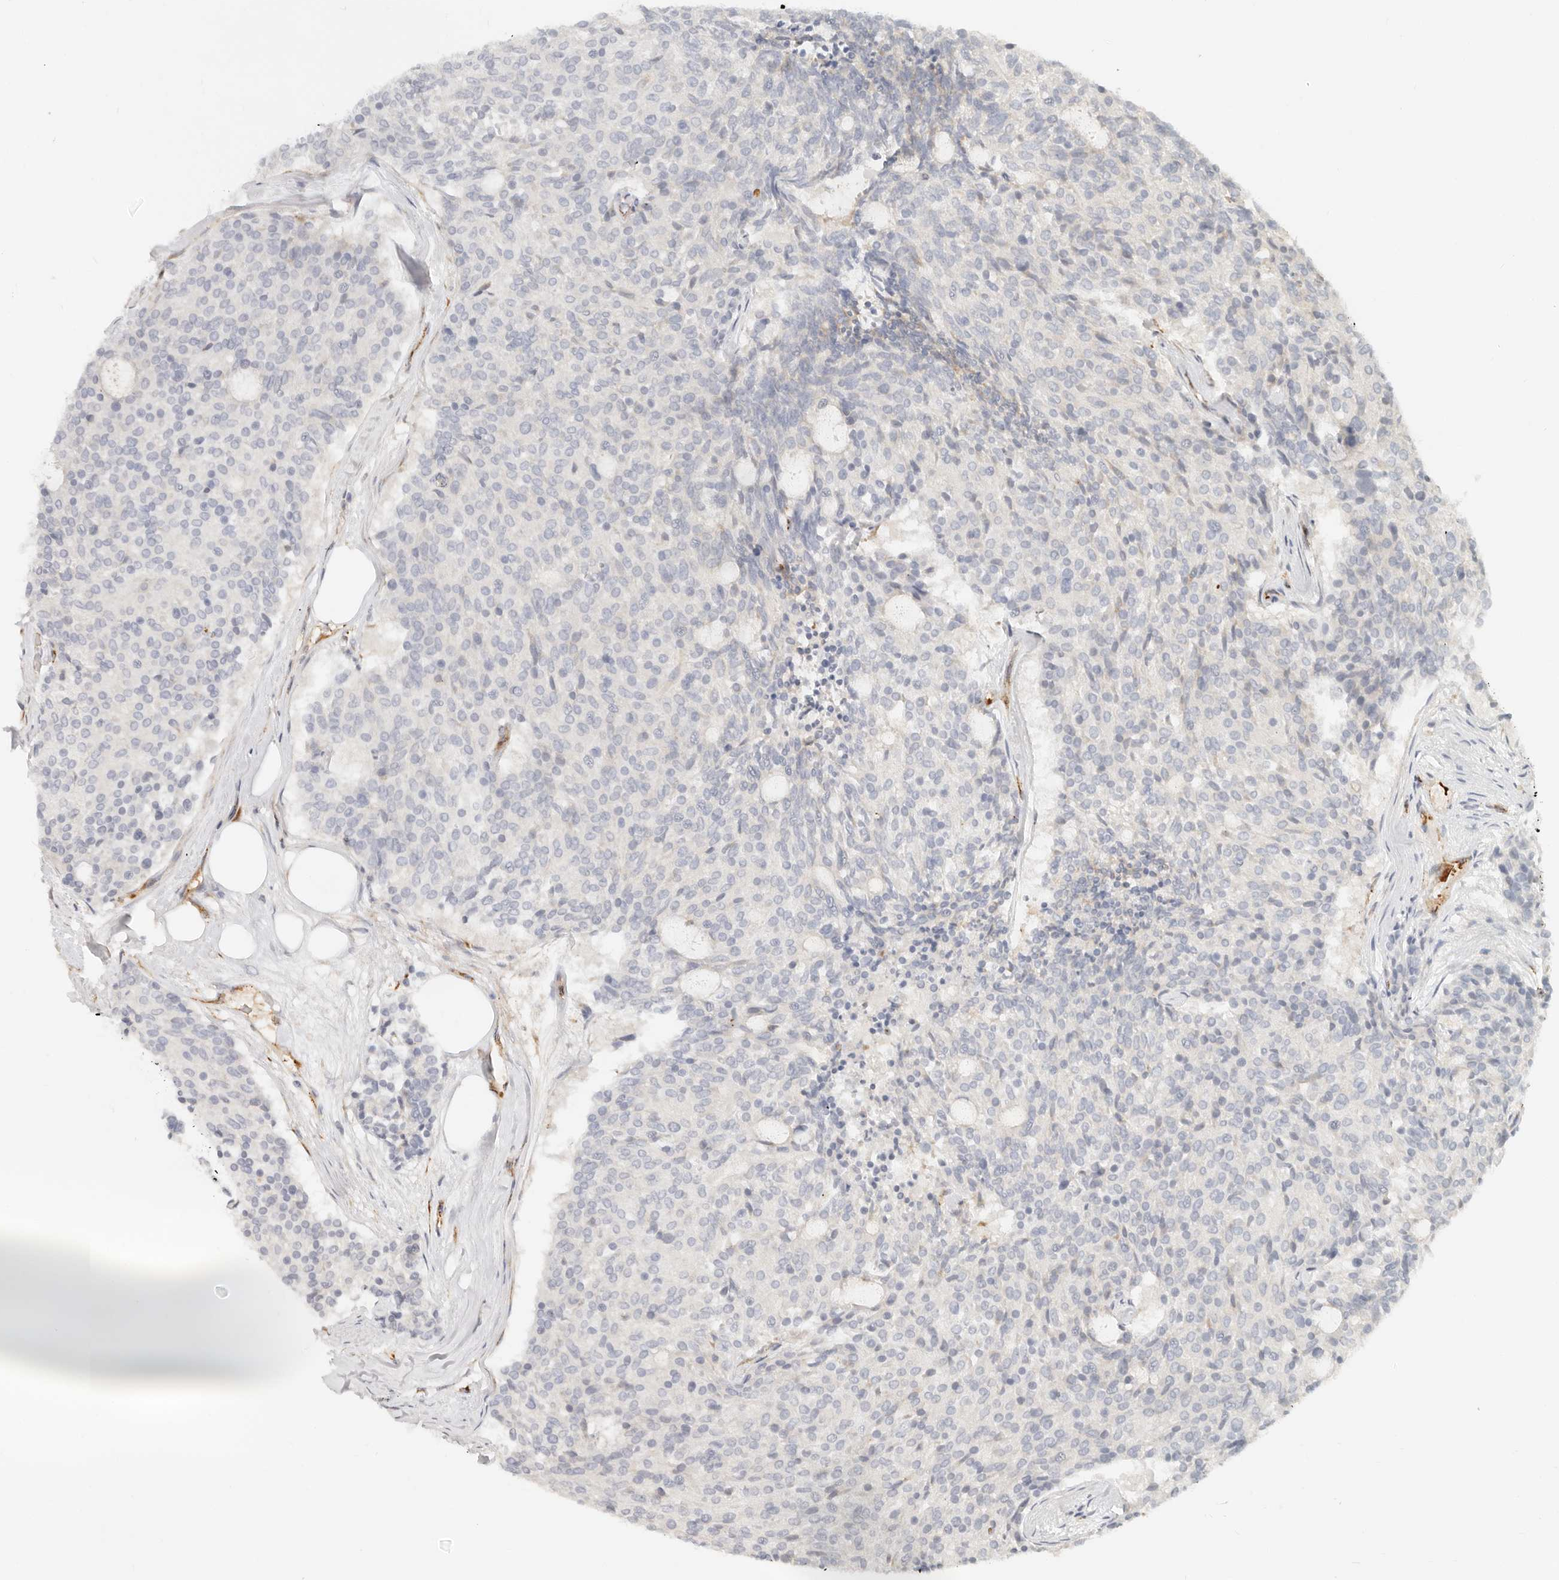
{"staining": {"intensity": "negative", "quantity": "none", "location": "none"}, "tissue": "carcinoid", "cell_type": "Tumor cells", "image_type": "cancer", "snomed": [{"axis": "morphology", "description": "Carcinoid, malignant, NOS"}, {"axis": "topography", "description": "Pancreas"}], "caption": "Malignant carcinoid was stained to show a protein in brown. There is no significant expression in tumor cells.", "gene": "SASS6", "patient": {"sex": "female", "age": 54}}